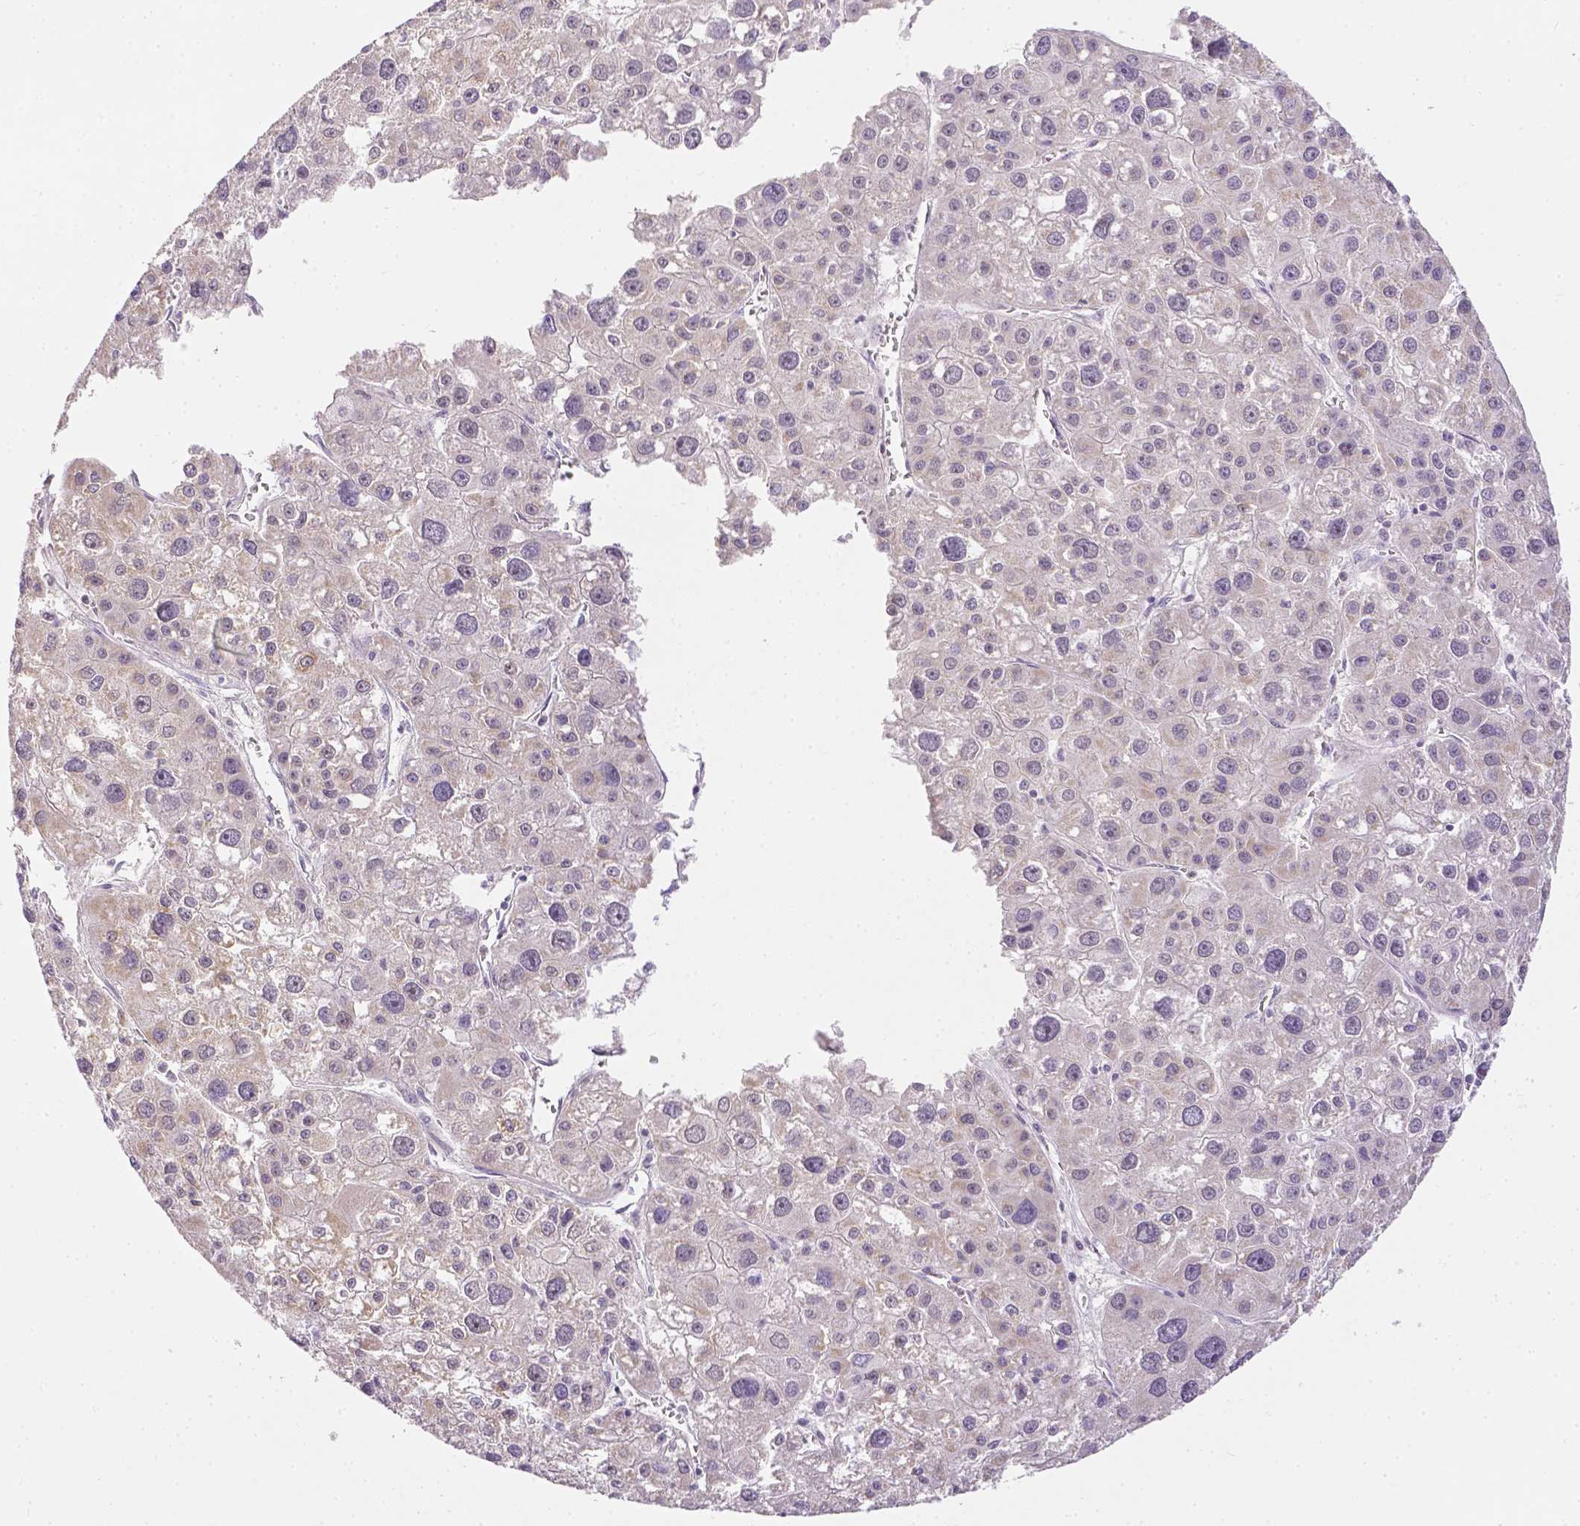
{"staining": {"intensity": "weak", "quantity": "<25%", "location": "cytoplasmic/membranous"}, "tissue": "liver cancer", "cell_type": "Tumor cells", "image_type": "cancer", "snomed": [{"axis": "morphology", "description": "Carcinoma, Hepatocellular, NOS"}, {"axis": "topography", "description": "Liver"}], "caption": "An immunohistochemistry (IHC) histopathology image of liver hepatocellular carcinoma is shown. There is no staining in tumor cells of liver hepatocellular carcinoma.", "gene": "ZNF280B", "patient": {"sex": "male", "age": 73}}